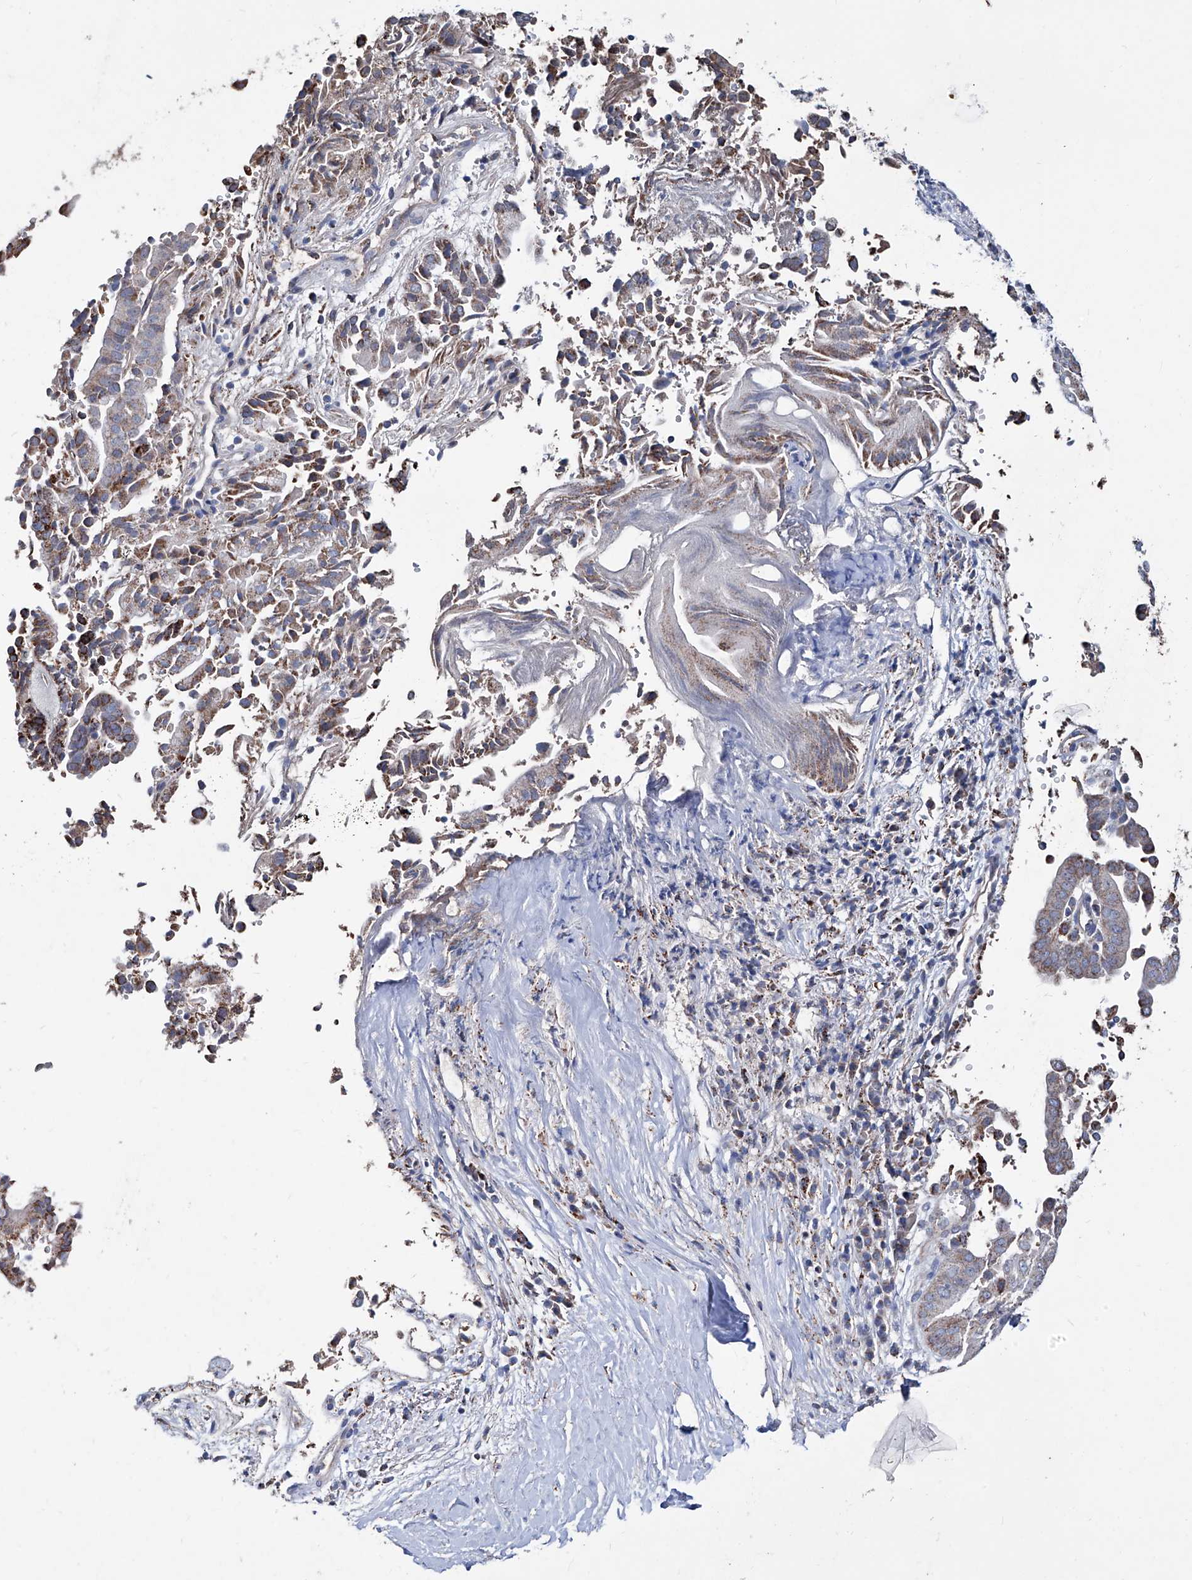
{"staining": {"intensity": "moderate", "quantity": "<25%", "location": "cytoplasmic/membranous"}, "tissue": "liver cancer", "cell_type": "Tumor cells", "image_type": "cancer", "snomed": [{"axis": "morphology", "description": "Cholangiocarcinoma"}, {"axis": "topography", "description": "Liver"}], "caption": "The image displays staining of cholangiocarcinoma (liver), revealing moderate cytoplasmic/membranous protein positivity (brown color) within tumor cells. (DAB IHC, brown staining for protein, blue staining for nuclei).", "gene": "NHS", "patient": {"sex": "female", "age": 75}}